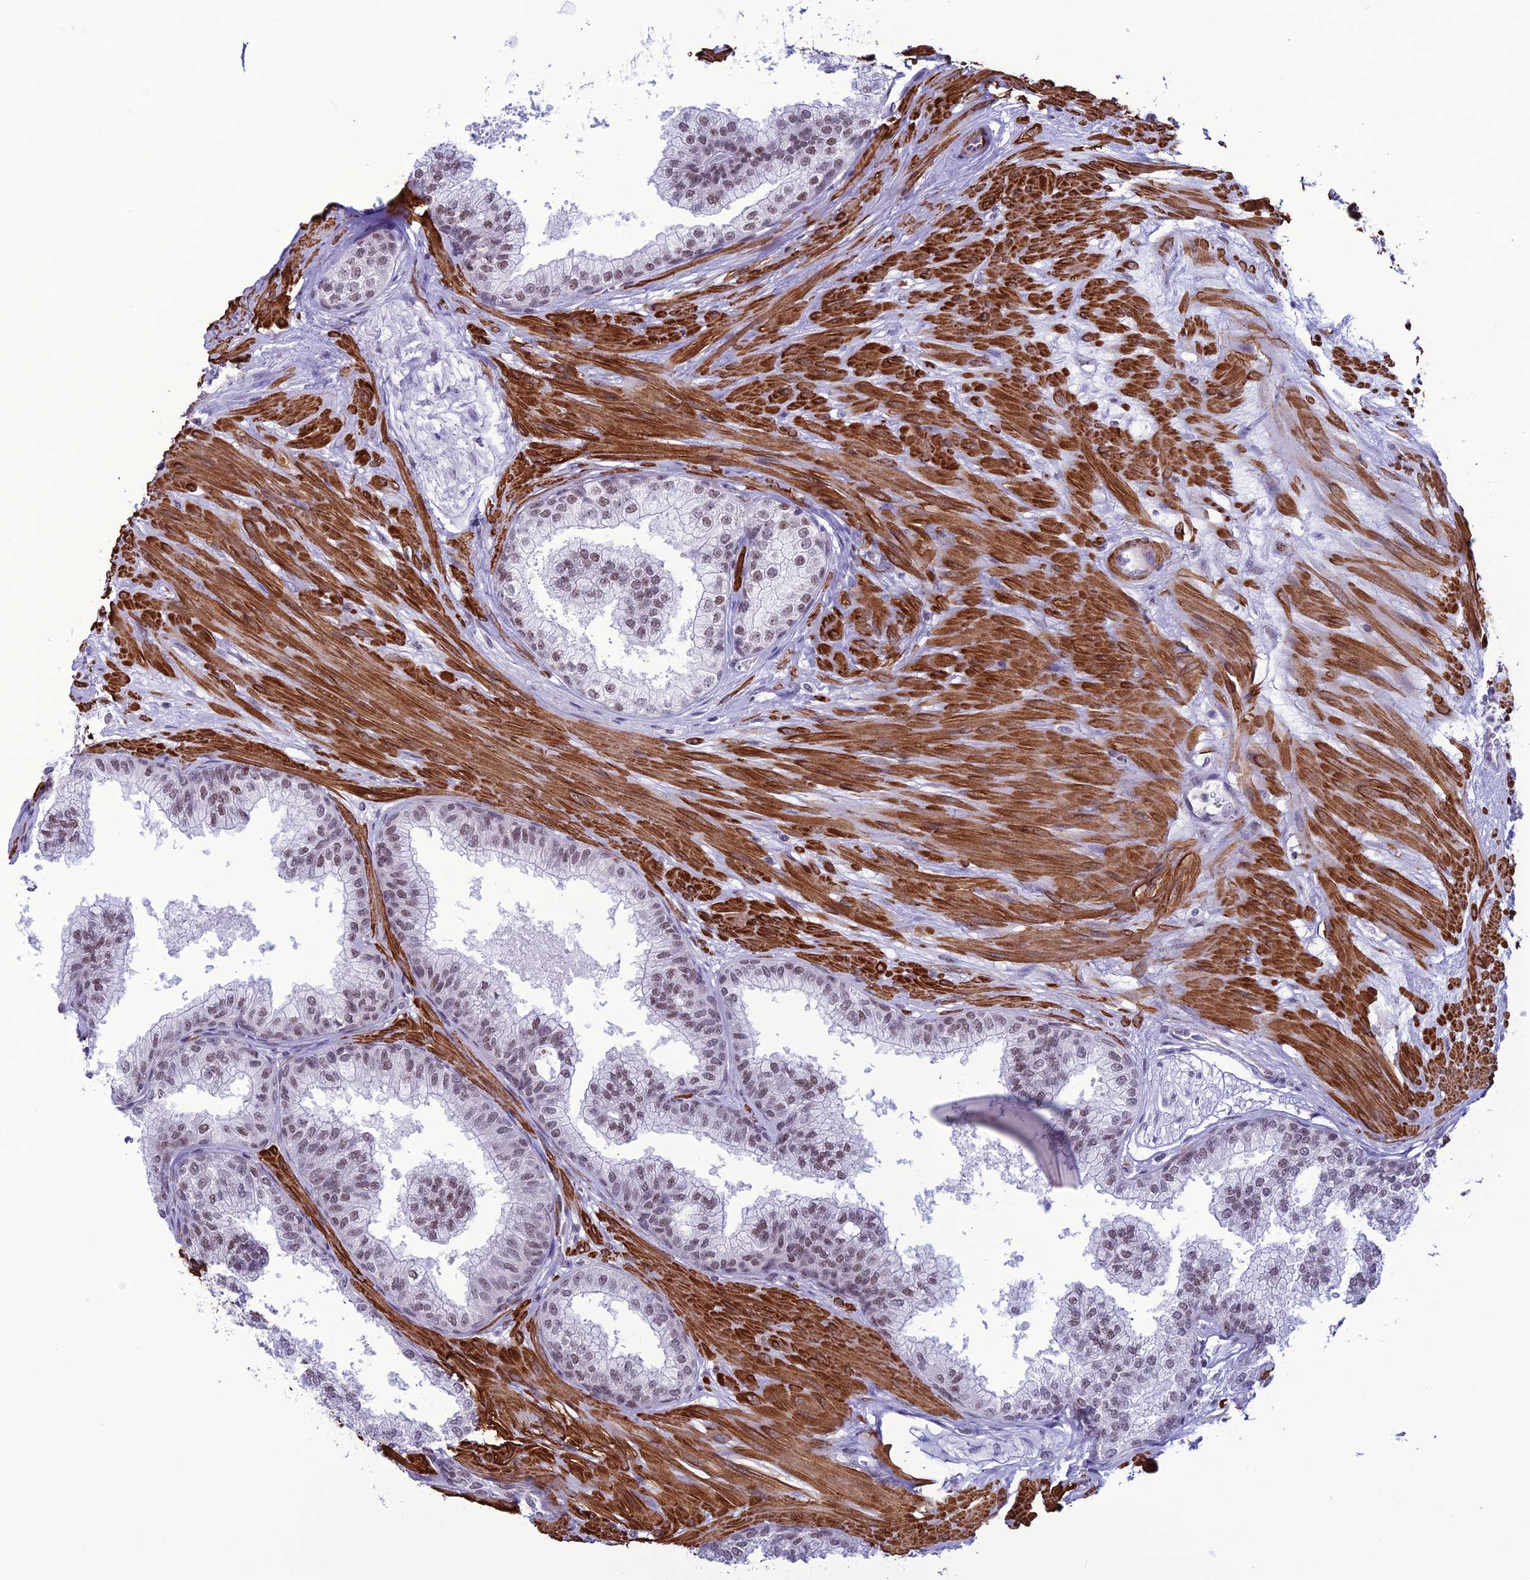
{"staining": {"intensity": "moderate", "quantity": ">75%", "location": "nuclear"}, "tissue": "prostate", "cell_type": "Glandular cells", "image_type": "normal", "snomed": [{"axis": "morphology", "description": "Normal tissue, NOS"}, {"axis": "topography", "description": "Prostate"}], "caption": "Immunohistochemistry image of benign human prostate stained for a protein (brown), which demonstrates medium levels of moderate nuclear expression in about >75% of glandular cells.", "gene": "U2AF1", "patient": {"sex": "male", "age": 60}}